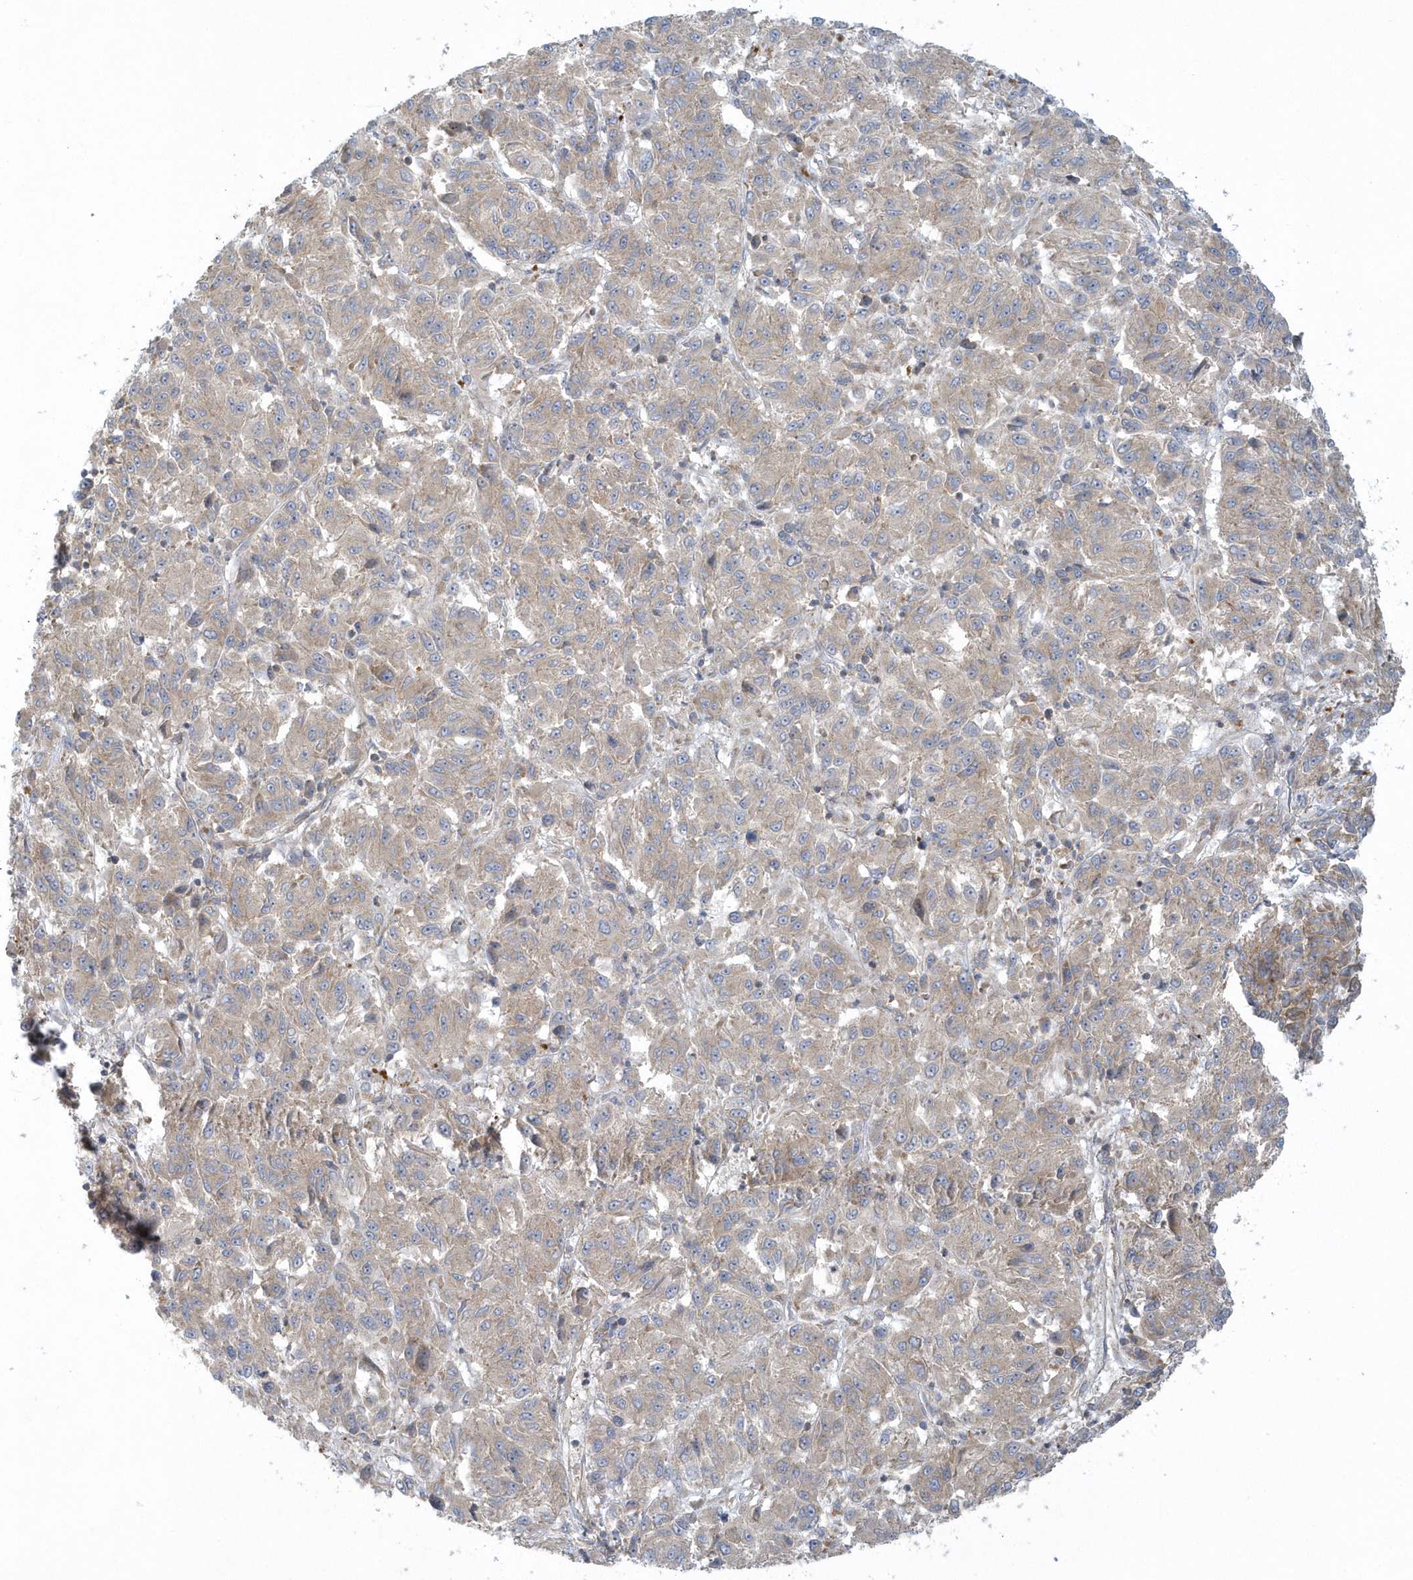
{"staining": {"intensity": "weak", "quantity": "<25%", "location": "cytoplasmic/membranous"}, "tissue": "melanoma", "cell_type": "Tumor cells", "image_type": "cancer", "snomed": [{"axis": "morphology", "description": "Malignant melanoma, Metastatic site"}, {"axis": "topography", "description": "Lung"}], "caption": "IHC photomicrograph of human melanoma stained for a protein (brown), which demonstrates no expression in tumor cells. (DAB (3,3'-diaminobenzidine) immunohistochemistry, high magnification).", "gene": "CNOT10", "patient": {"sex": "male", "age": 64}}